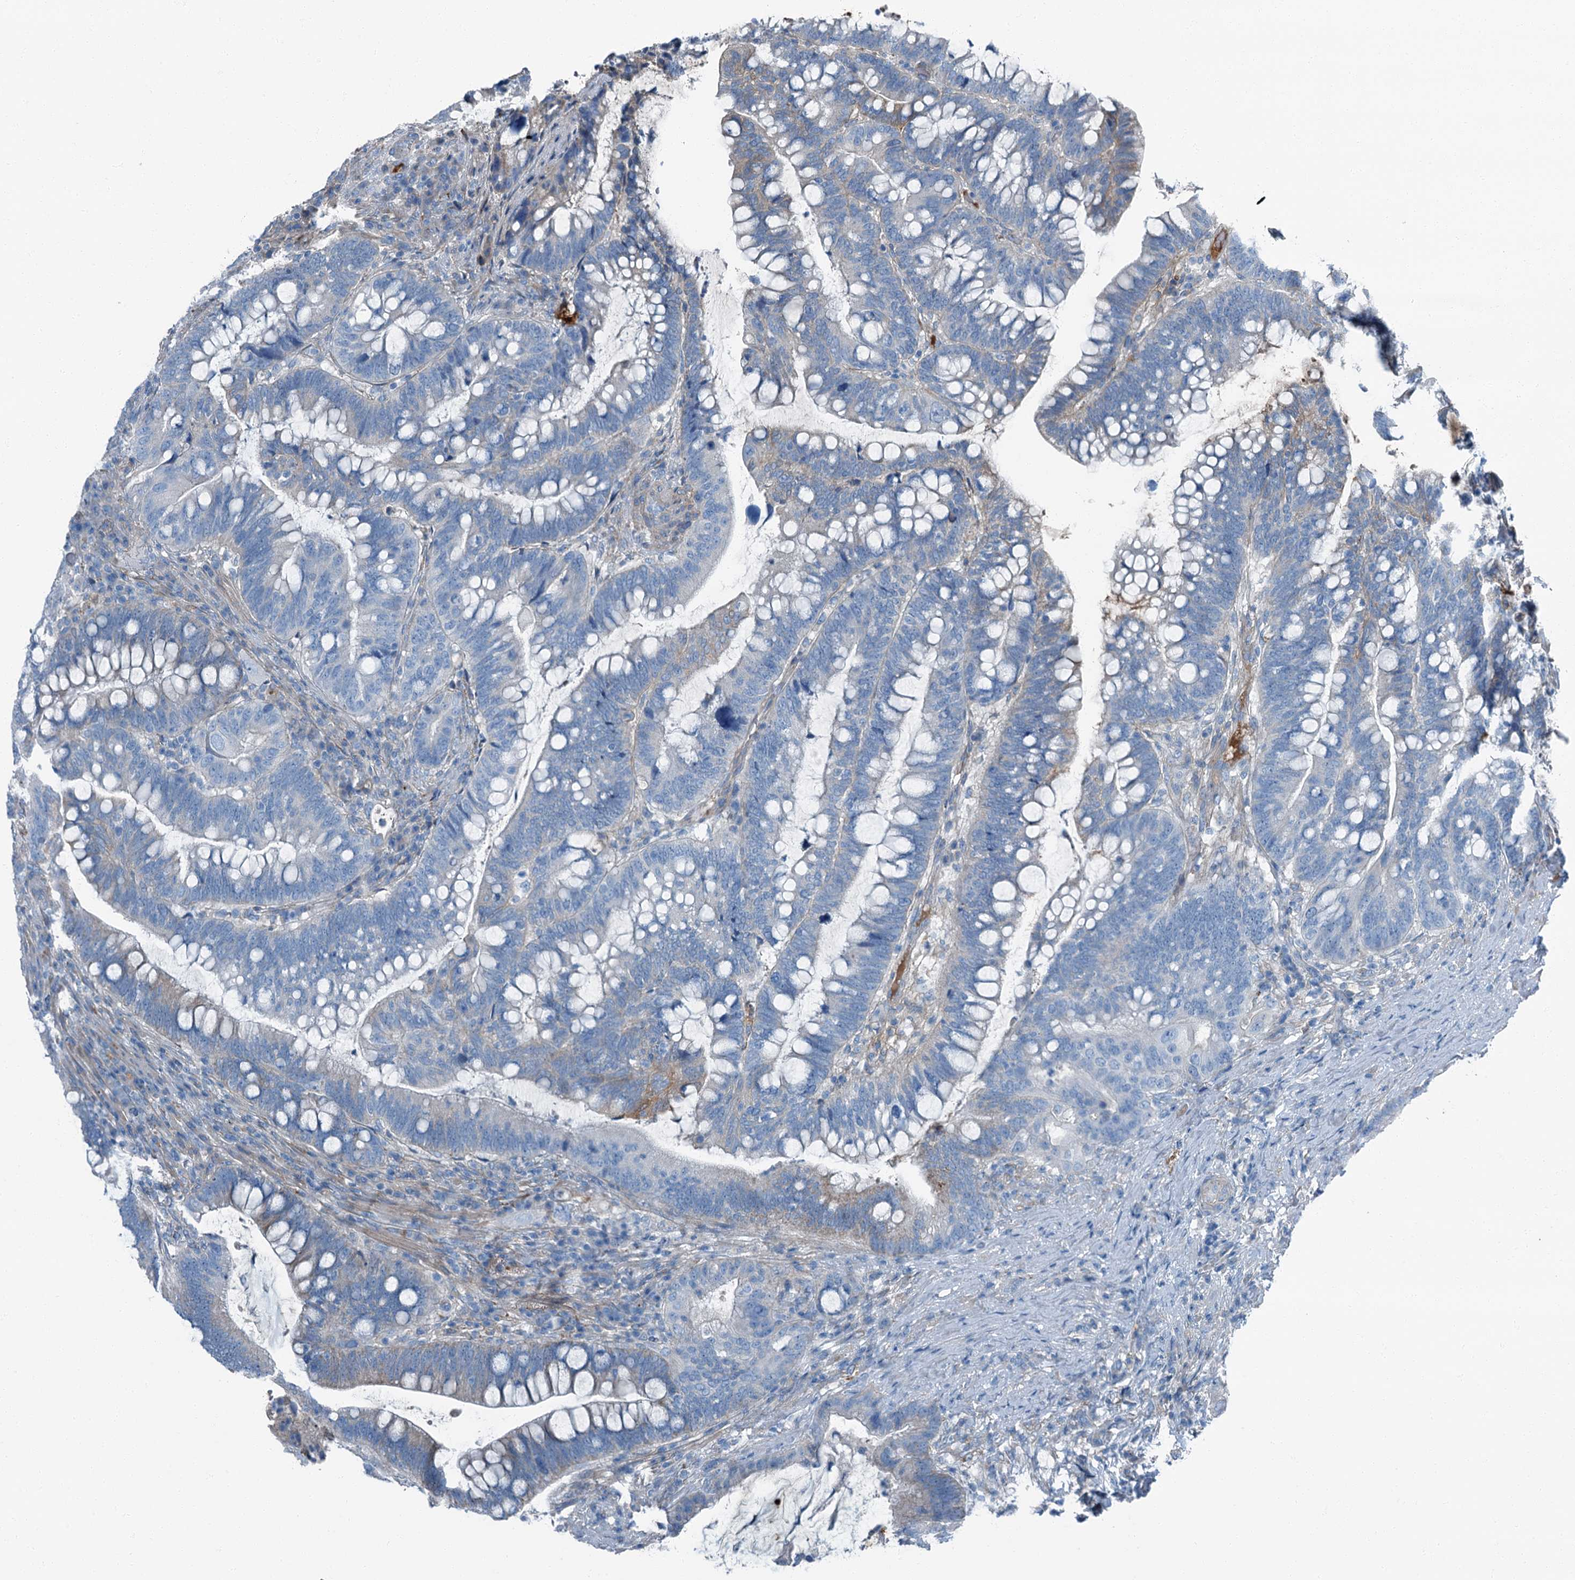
{"staining": {"intensity": "moderate", "quantity": "<25%", "location": "cytoplasmic/membranous"}, "tissue": "colorectal cancer", "cell_type": "Tumor cells", "image_type": "cancer", "snomed": [{"axis": "morphology", "description": "Adenocarcinoma, NOS"}, {"axis": "topography", "description": "Colon"}], "caption": "Protein analysis of colorectal cancer tissue reveals moderate cytoplasmic/membranous positivity in approximately <25% of tumor cells.", "gene": "AXL", "patient": {"sex": "female", "age": 66}}